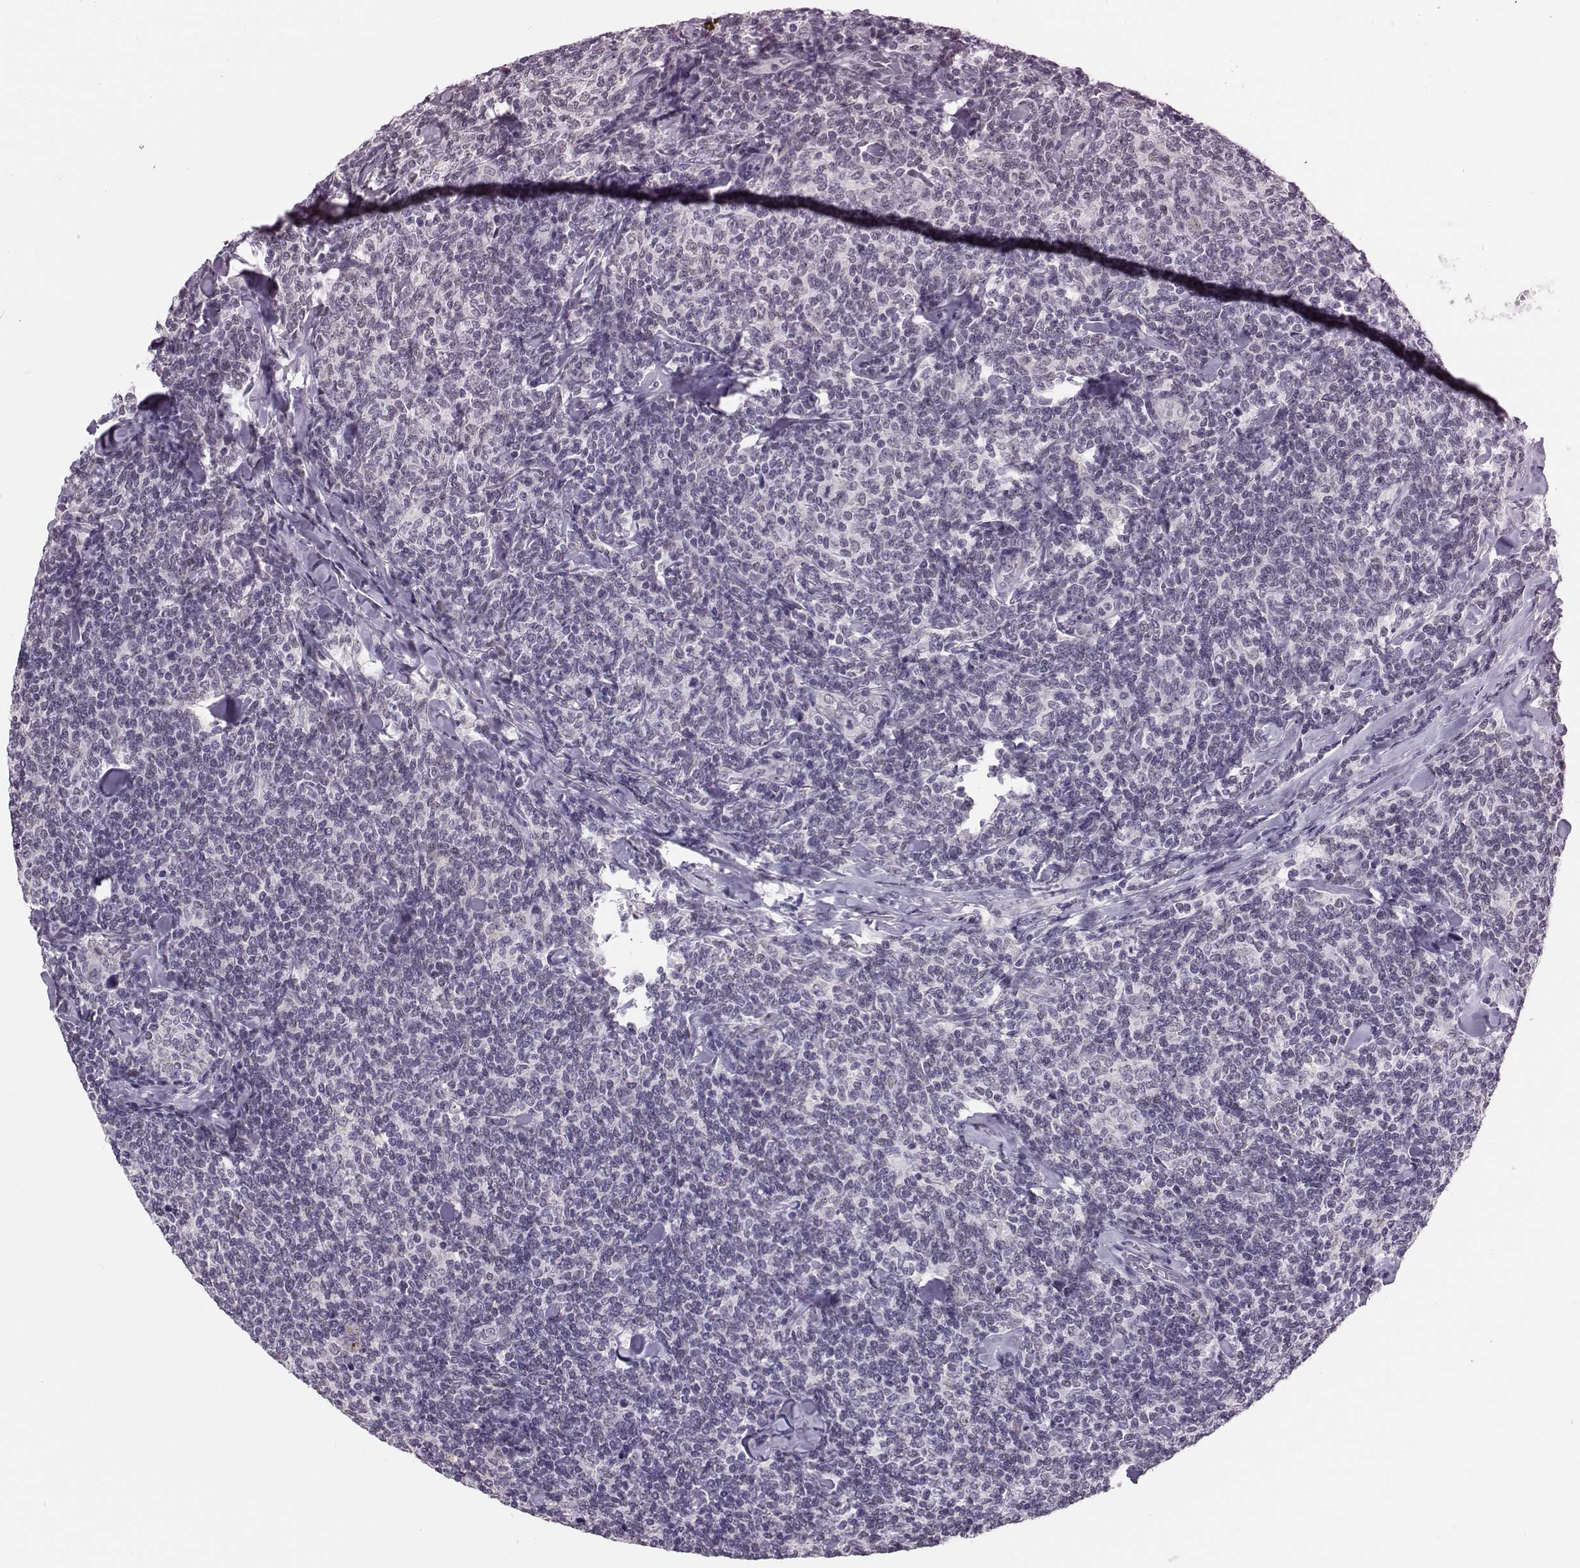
{"staining": {"intensity": "negative", "quantity": "none", "location": "none"}, "tissue": "lymphoma", "cell_type": "Tumor cells", "image_type": "cancer", "snomed": [{"axis": "morphology", "description": "Malignant lymphoma, non-Hodgkin's type, Low grade"}, {"axis": "topography", "description": "Lymph node"}], "caption": "Lymphoma stained for a protein using immunohistochemistry displays no positivity tumor cells.", "gene": "DNAAF1", "patient": {"sex": "female", "age": 56}}